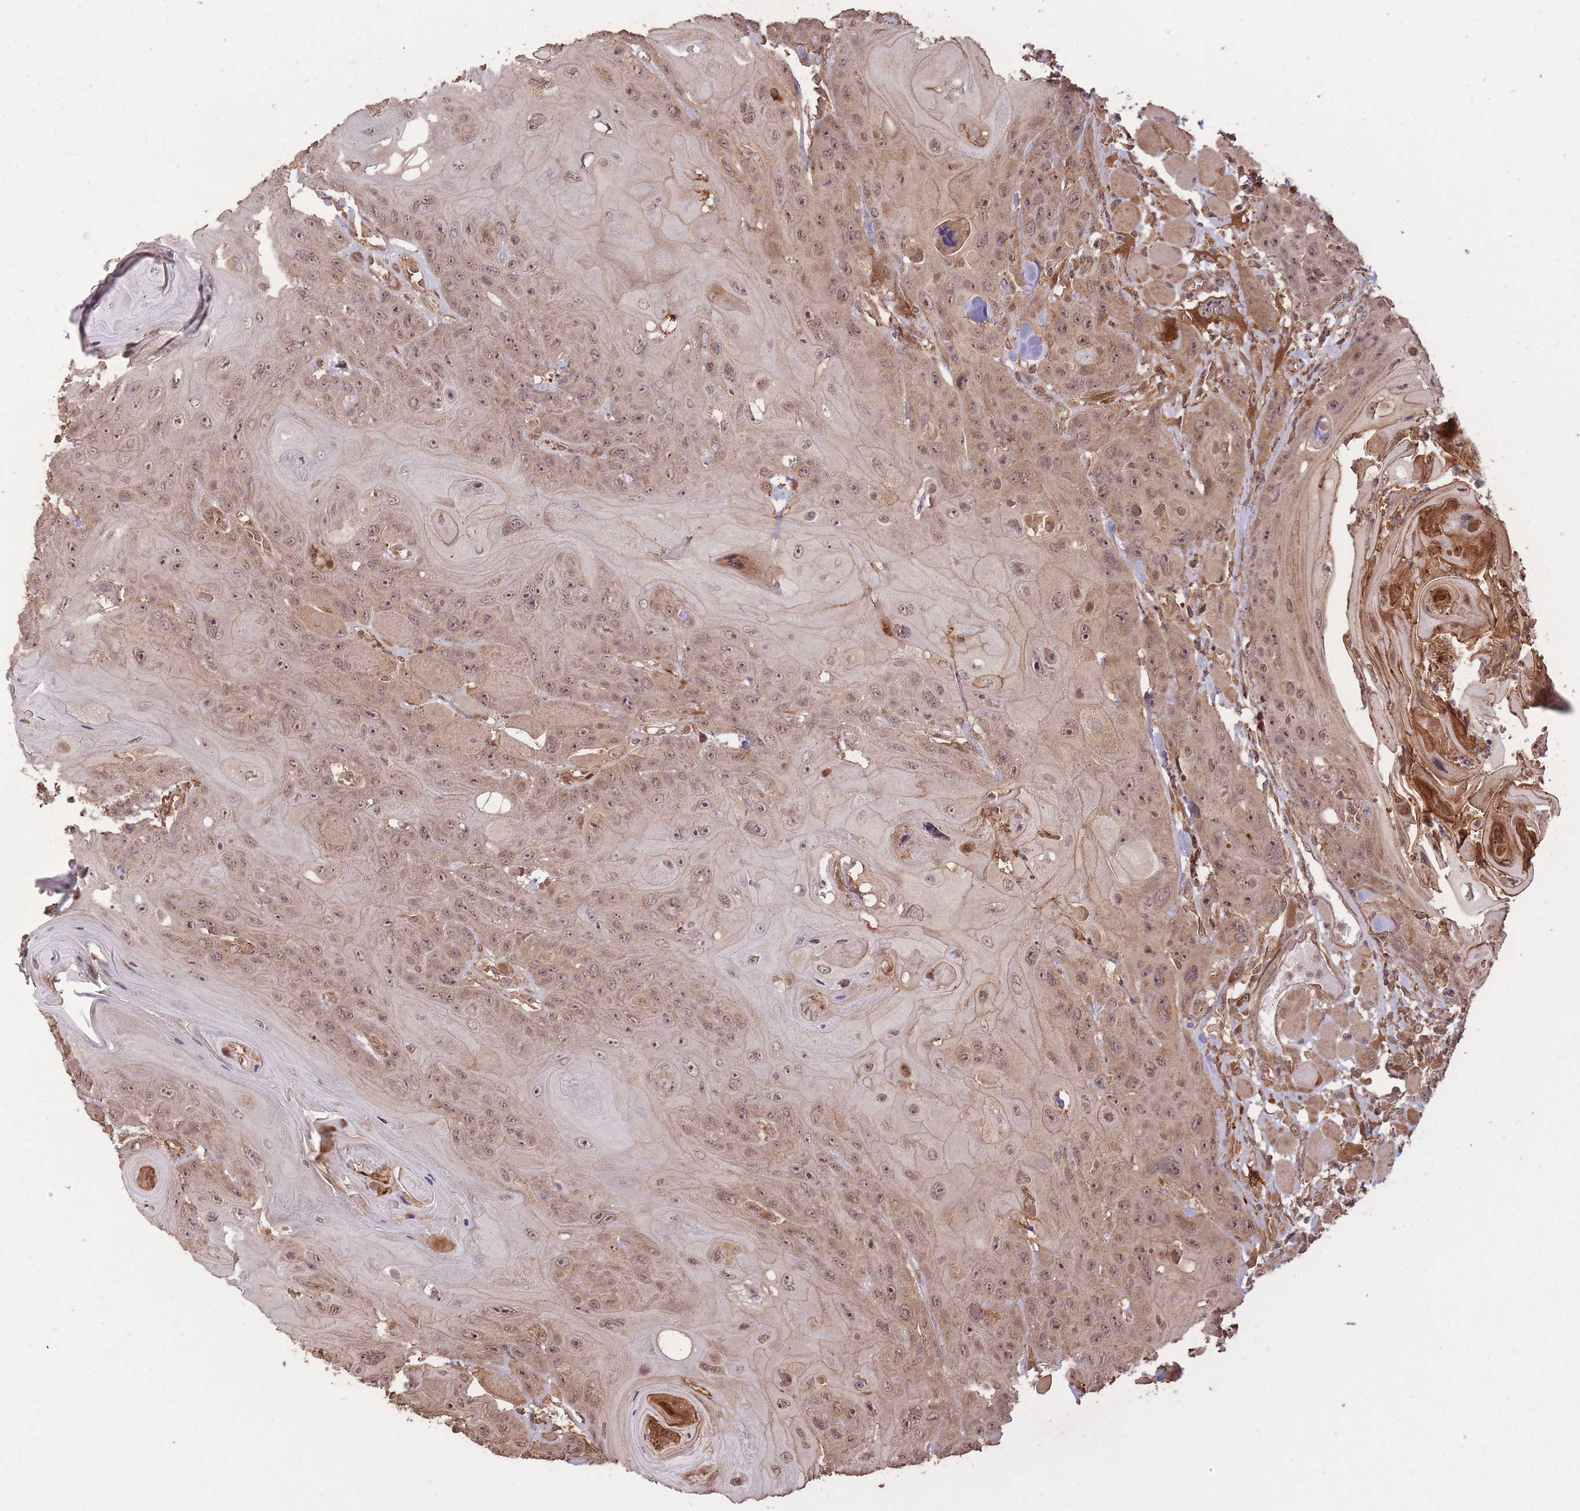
{"staining": {"intensity": "moderate", "quantity": ">75%", "location": "cytoplasmic/membranous,nuclear"}, "tissue": "head and neck cancer", "cell_type": "Tumor cells", "image_type": "cancer", "snomed": [{"axis": "morphology", "description": "Squamous cell carcinoma, NOS"}, {"axis": "topography", "description": "Head-Neck"}], "caption": "A medium amount of moderate cytoplasmic/membranous and nuclear expression is identified in about >75% of tumor cells in head and neck cancer tissue.", "gene": "ERBB3", "patient": {"sex": "female", "age": 59}}